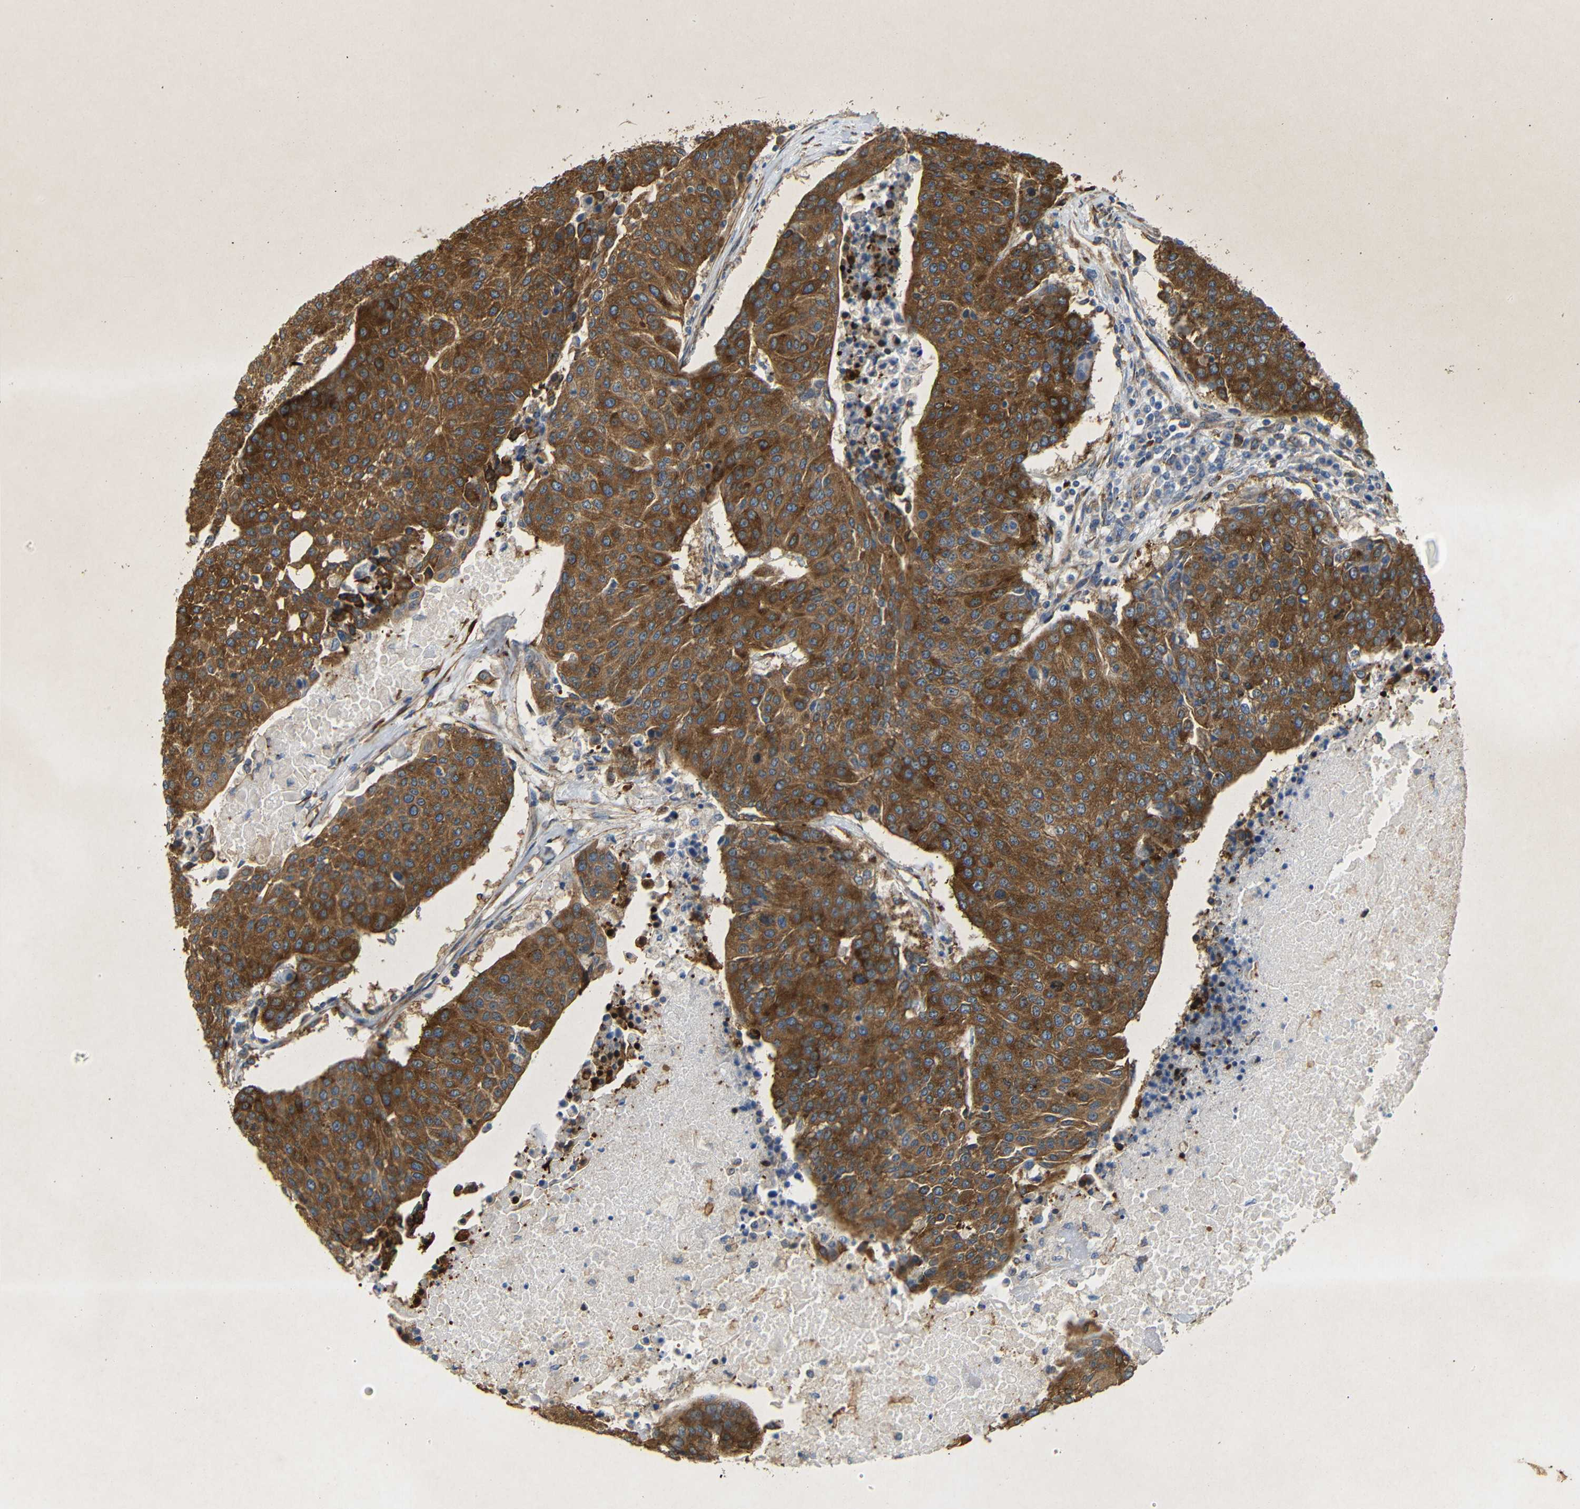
{"staining": {"intensity": "strong", "quantity": ">75%", "location": "cytoplasmic/membranous"}, "tissue": "urothelial cancer", "cell_type": "Tumor cells", "image_type": "cancer", "snomed": [{"axis": "morphology", "description": "Urothelial carcinoma, High grade"}, {"axis": "topography", "description": "Urinary bladder"}], "caption": "Urothelial carcinoma (high-grade) tissue shows strong cytoplasmic/membranous positivity in about >75% of tumor cells", "gene": "BTF3", "patient": {"sex": "female", "age": 85}}